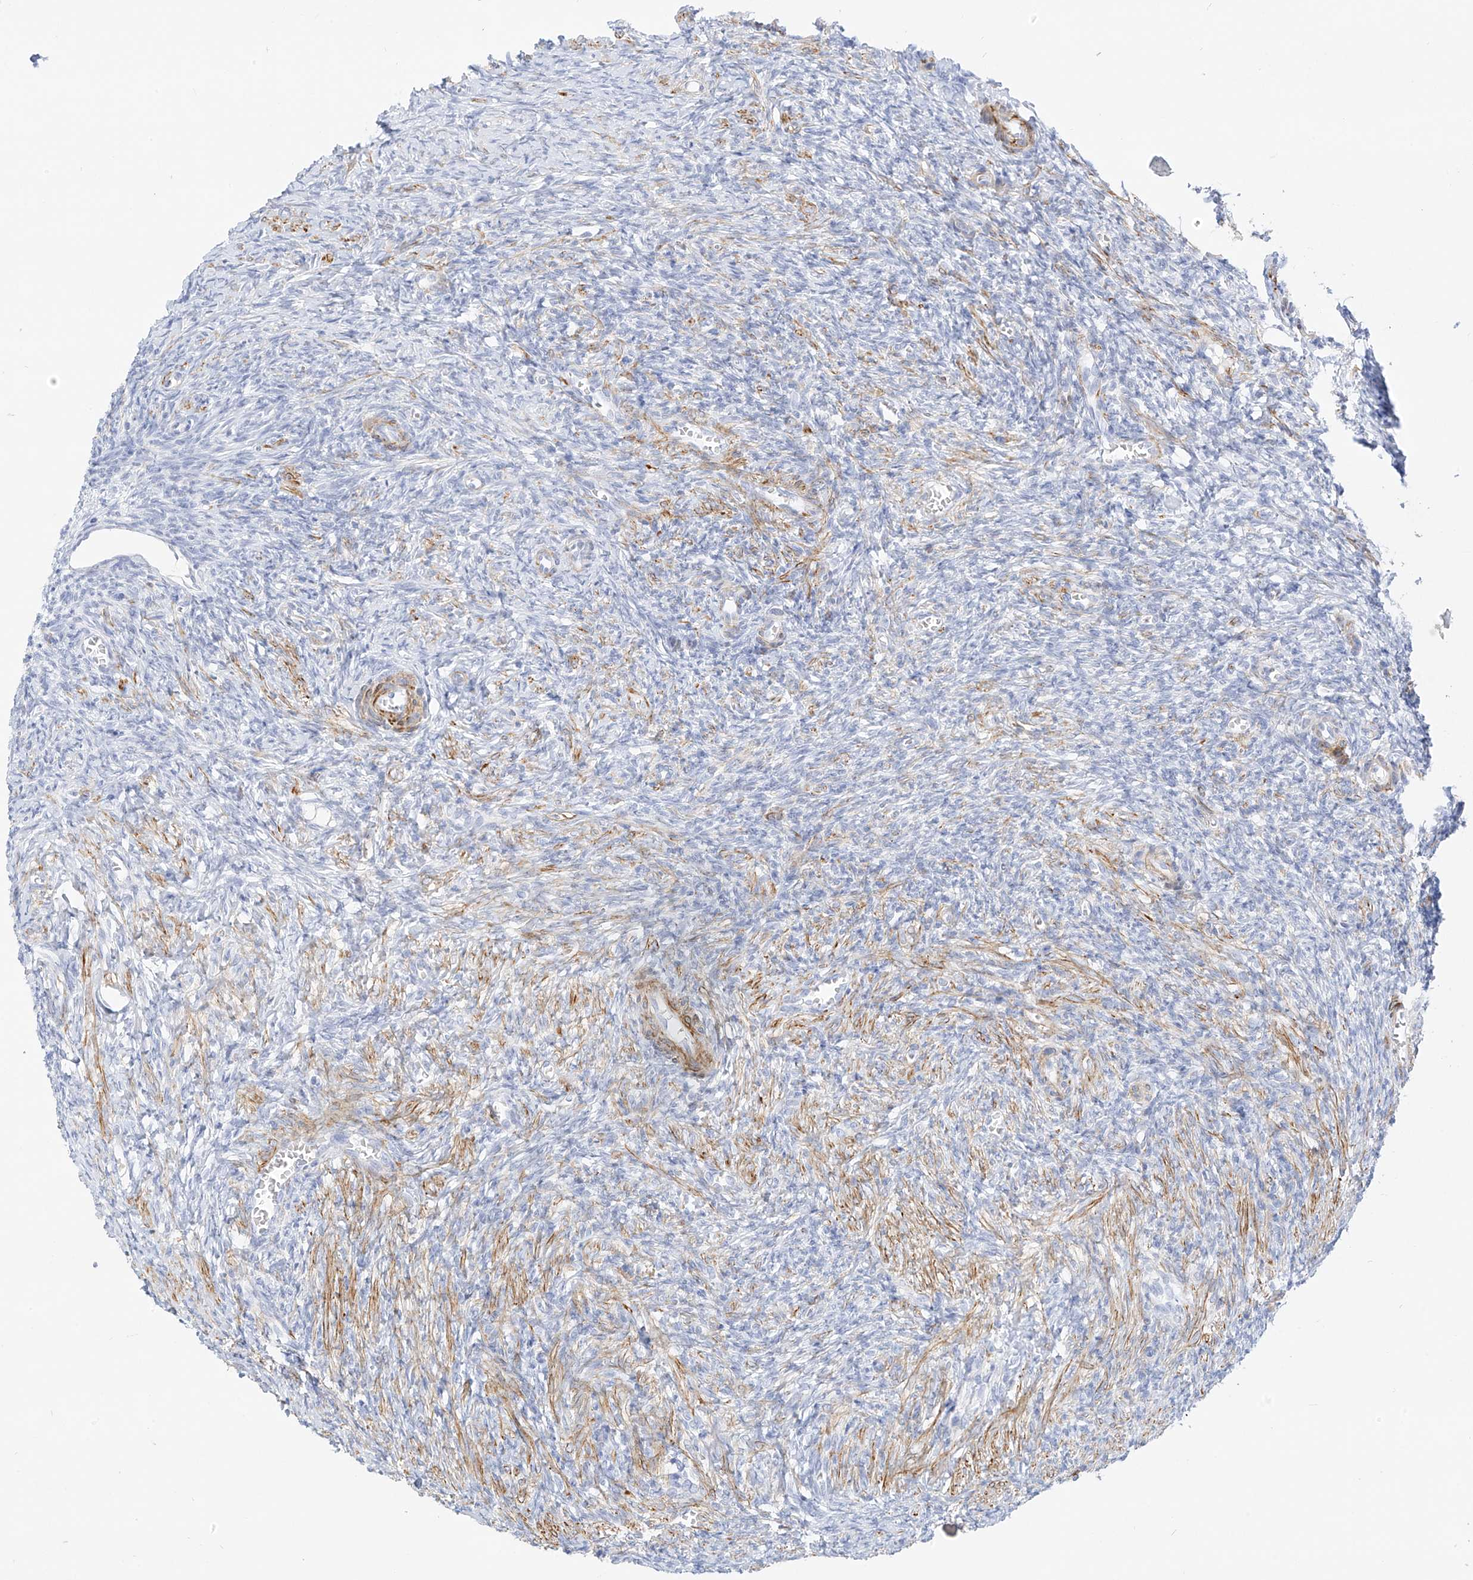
{"staining": {"intensity": "negative", "quantity": "none", "location": "none"}, "tissue": "ovary", "cell_type": "Ovarian stroma cells", "image_type": "normal", "snomed": [{"axis": "morphology", "description": "Normal tissue, NOS"}, {"axis": "topography", "description": "Ovary"}], "caption": "IHC histopathology image of normal ovary stained for a protein (brown), which displays no staining in ovarian stroma cells.", "gene": "ST3GAL5", "patient": {"sex": "female", "age": 27}}